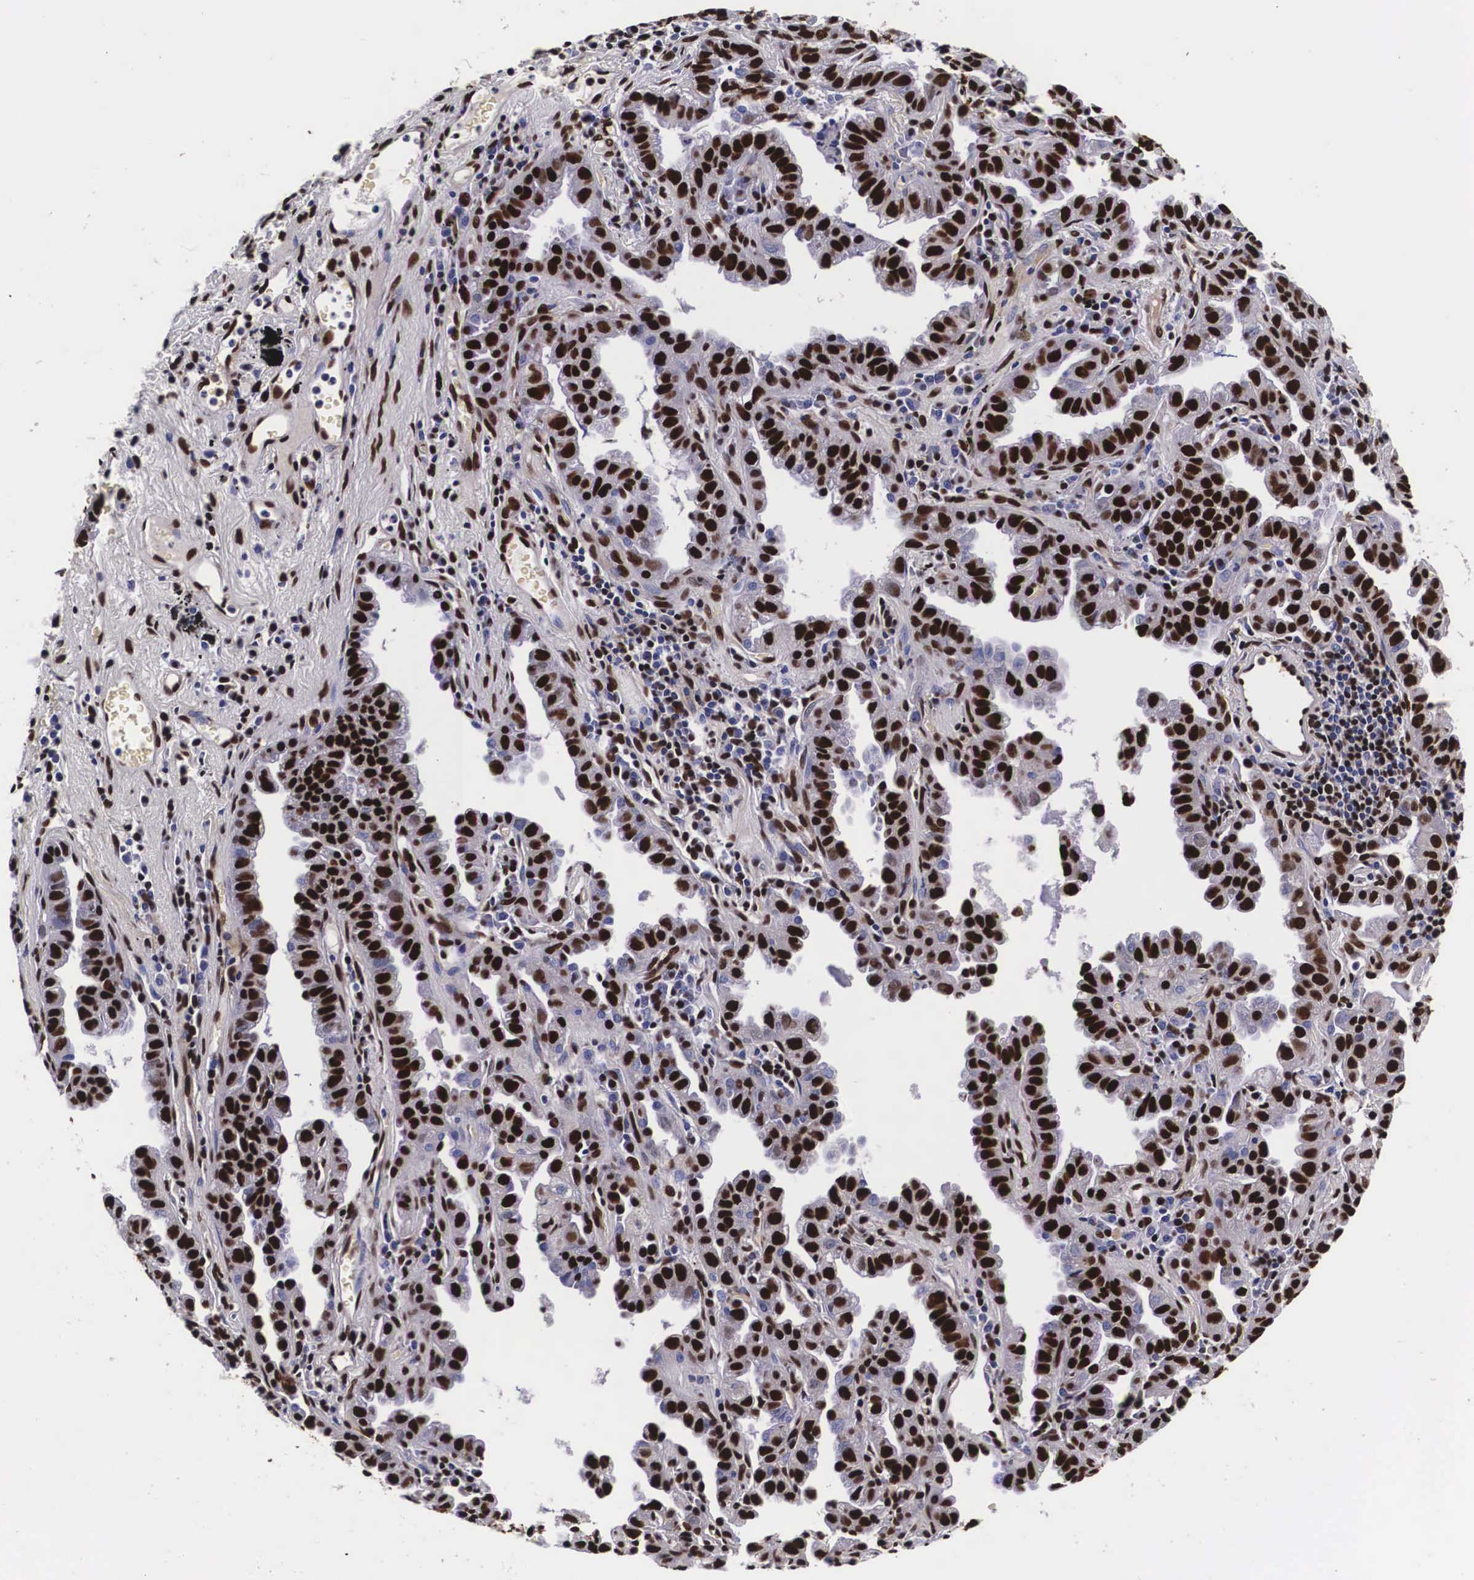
{"staining": {"intensity": "strong", "quantity": ">75%", "location": "cytoplasmic/membranous,nuclear"}, "tissue": "lung cancer", "cell_type": "Tumor cells", "image_type": "cancer", "snomed": [{"axis": "morphology", "description": "Adenocarcinoma, NOS"}, {"axis": "topography", "description": "Lung"}], "caption": "Tumor cells display high levels of strong cytoplasmic/membranous and nuclear staining in about >75% of cells in lung cancer.", "gene": "PABPN1", "patient": {"sex": "female", "age": 50}}